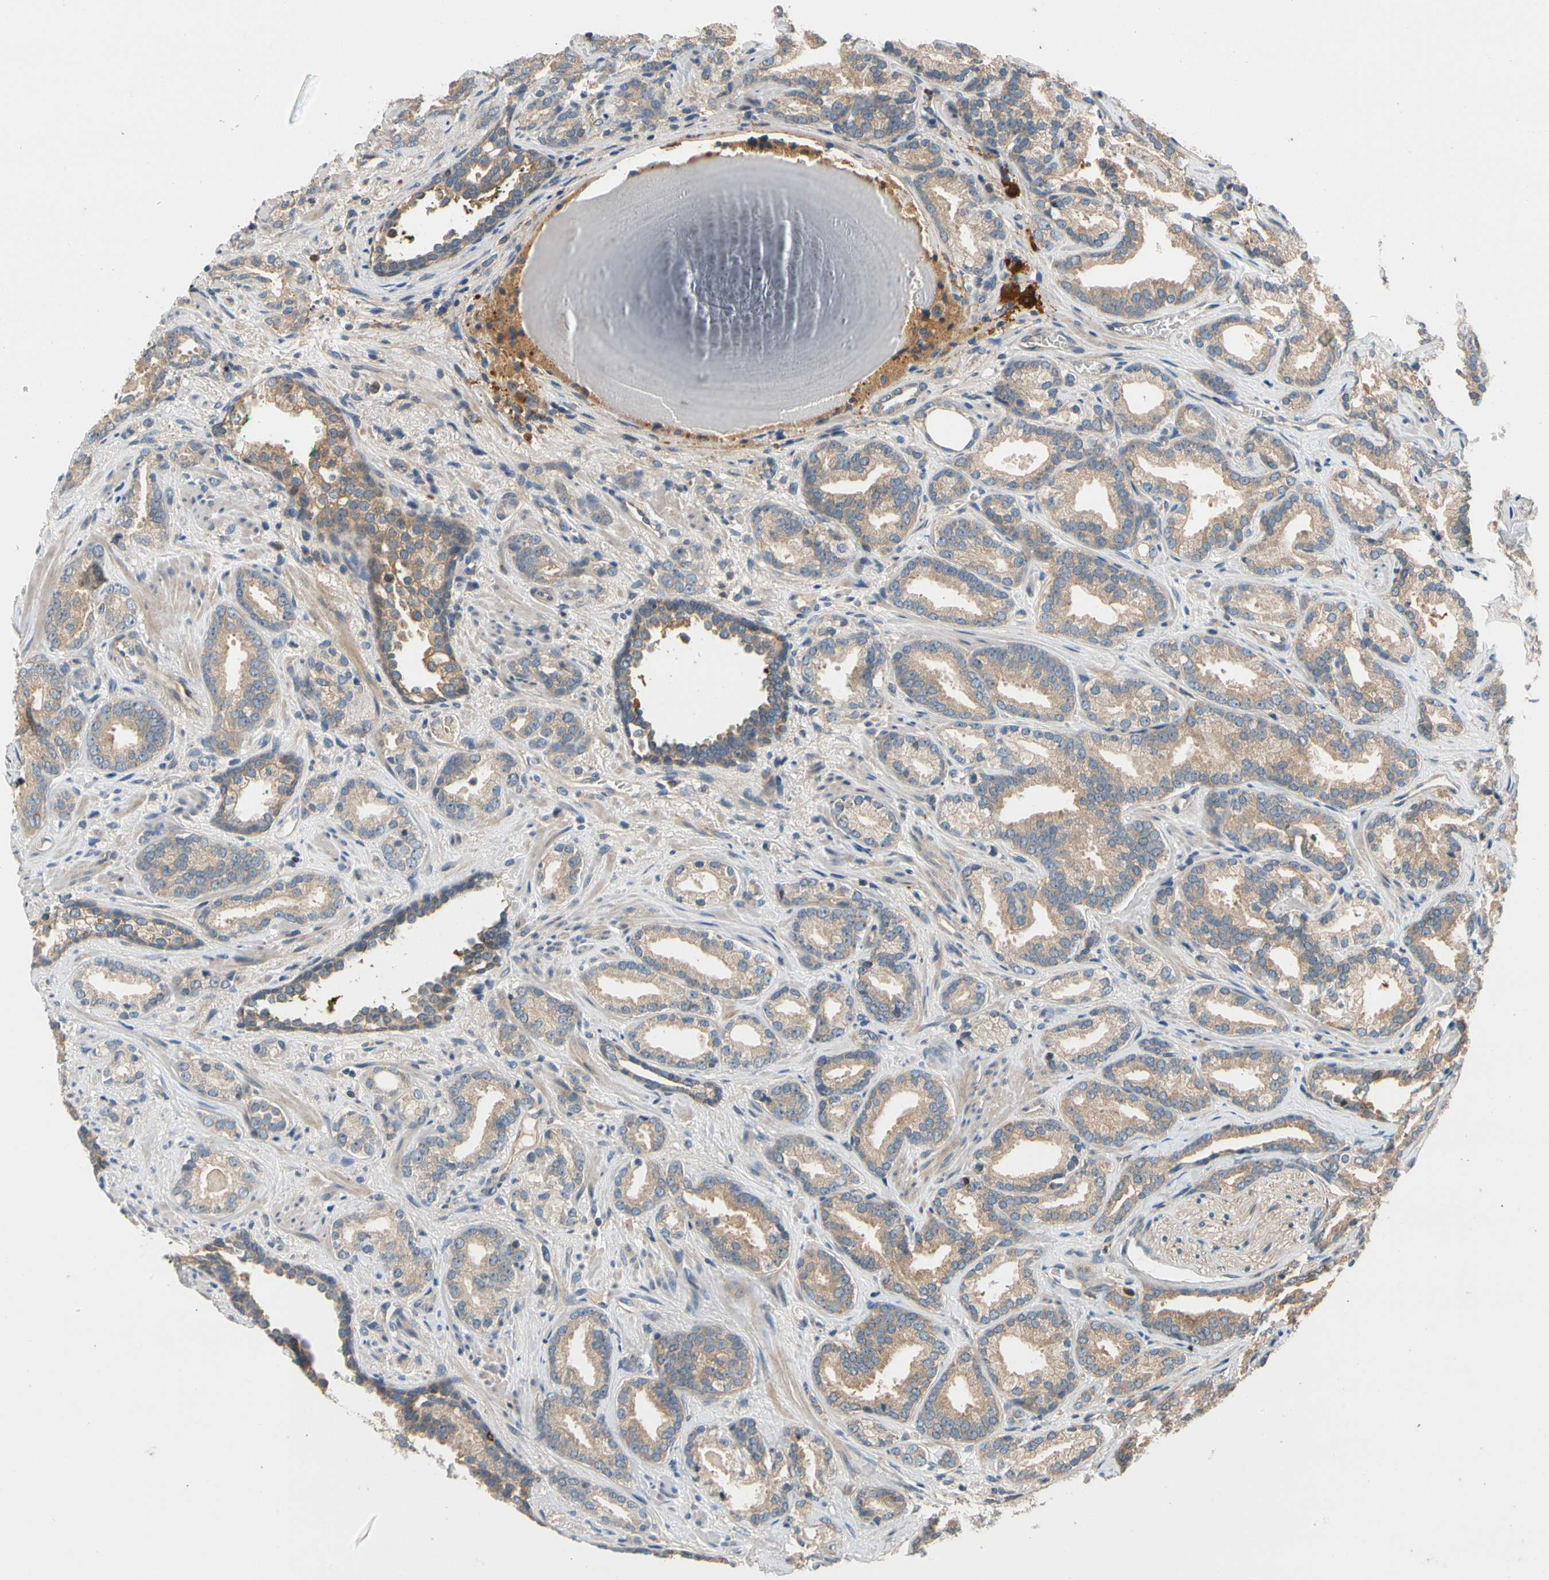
{"staining": {"intensity": "weak", "quantity": "25%-75%", "location": "cytoplasmic/membranous"}, "tissue": "prostate cancer", "cell_type": "Tumor cells", "image_type": "cancer", "snomed": [{"axis": "morphology", "description": "Adenocarcinoma, Low grade"}, {"axis": "topography", "description": "Prostate"}], "caption": "High-power microscopy captured an IHC histopathology image of prostate cancer, revealing weak cytoplasmic/membranous staining in approximately 25%-75% of tumor cells.", "gene": "USP46", "patient": {"sex": "male", "age": 63}}